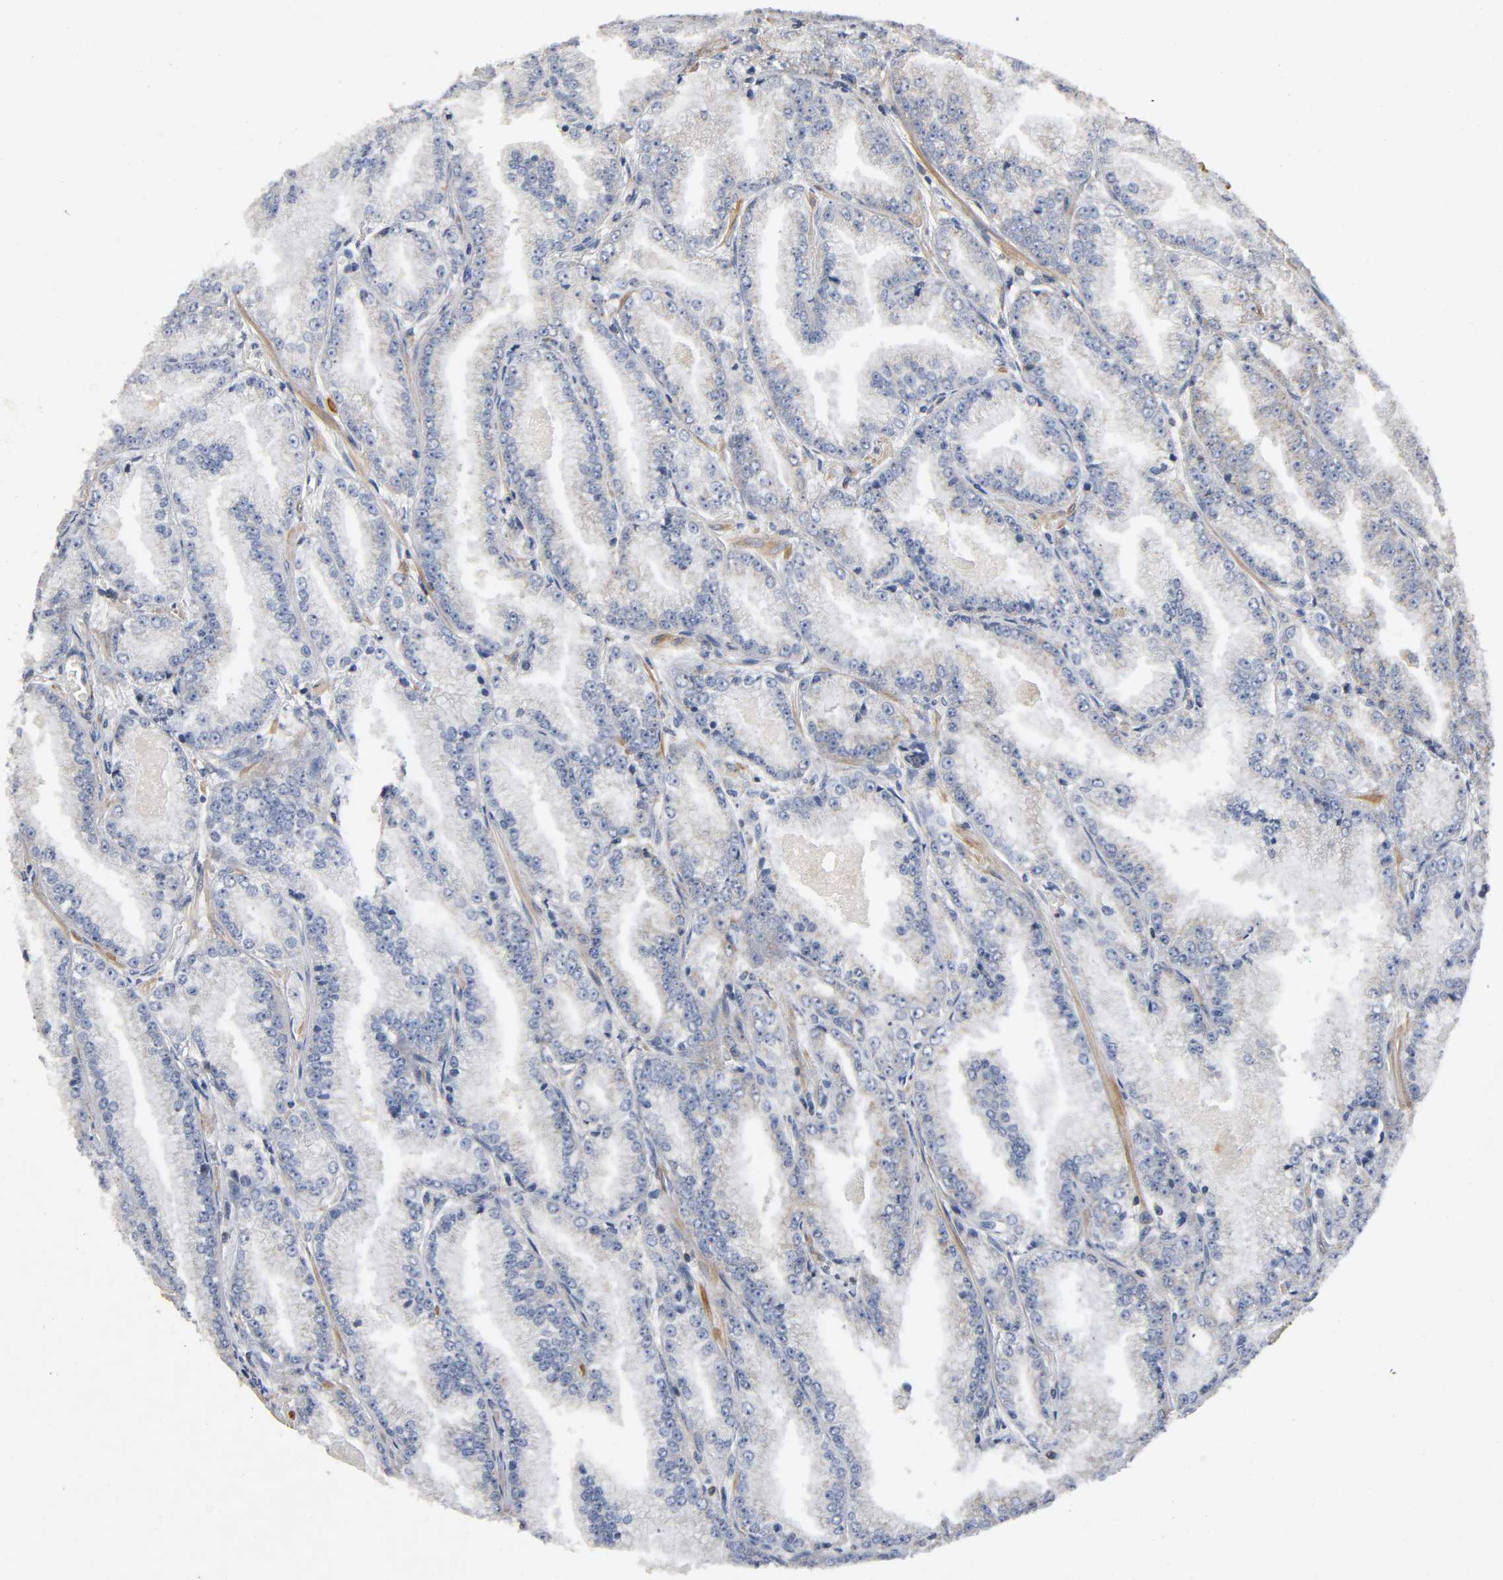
{"staining": {"intensity": "weak", "quantity": "25%-75%", "location": "cytoplasmic/membranous"}, "tissue": "prostate cancer", "cell_type": "Tumor cells", "image_type": "cancer", "snomed": [{"axis": "morphology", "description": "Adenocarcinoma, High grade"}, {"axis": "topography", "description": "Prostate"}], "caption": "Protein staining of prostate high-grade adenocarcinoma tissue exhibits weak cytoplasmic/membranous positivity in approximately 25%-75% of tumor cells. The staining was performed using DAB (3,3'-diaminobenzidine), with brown indicating positive protein expression. Nuclei are stained blue with hematoxylin.", "gene": "SYT16", "patient": {"sex": "male", "age": 61}}